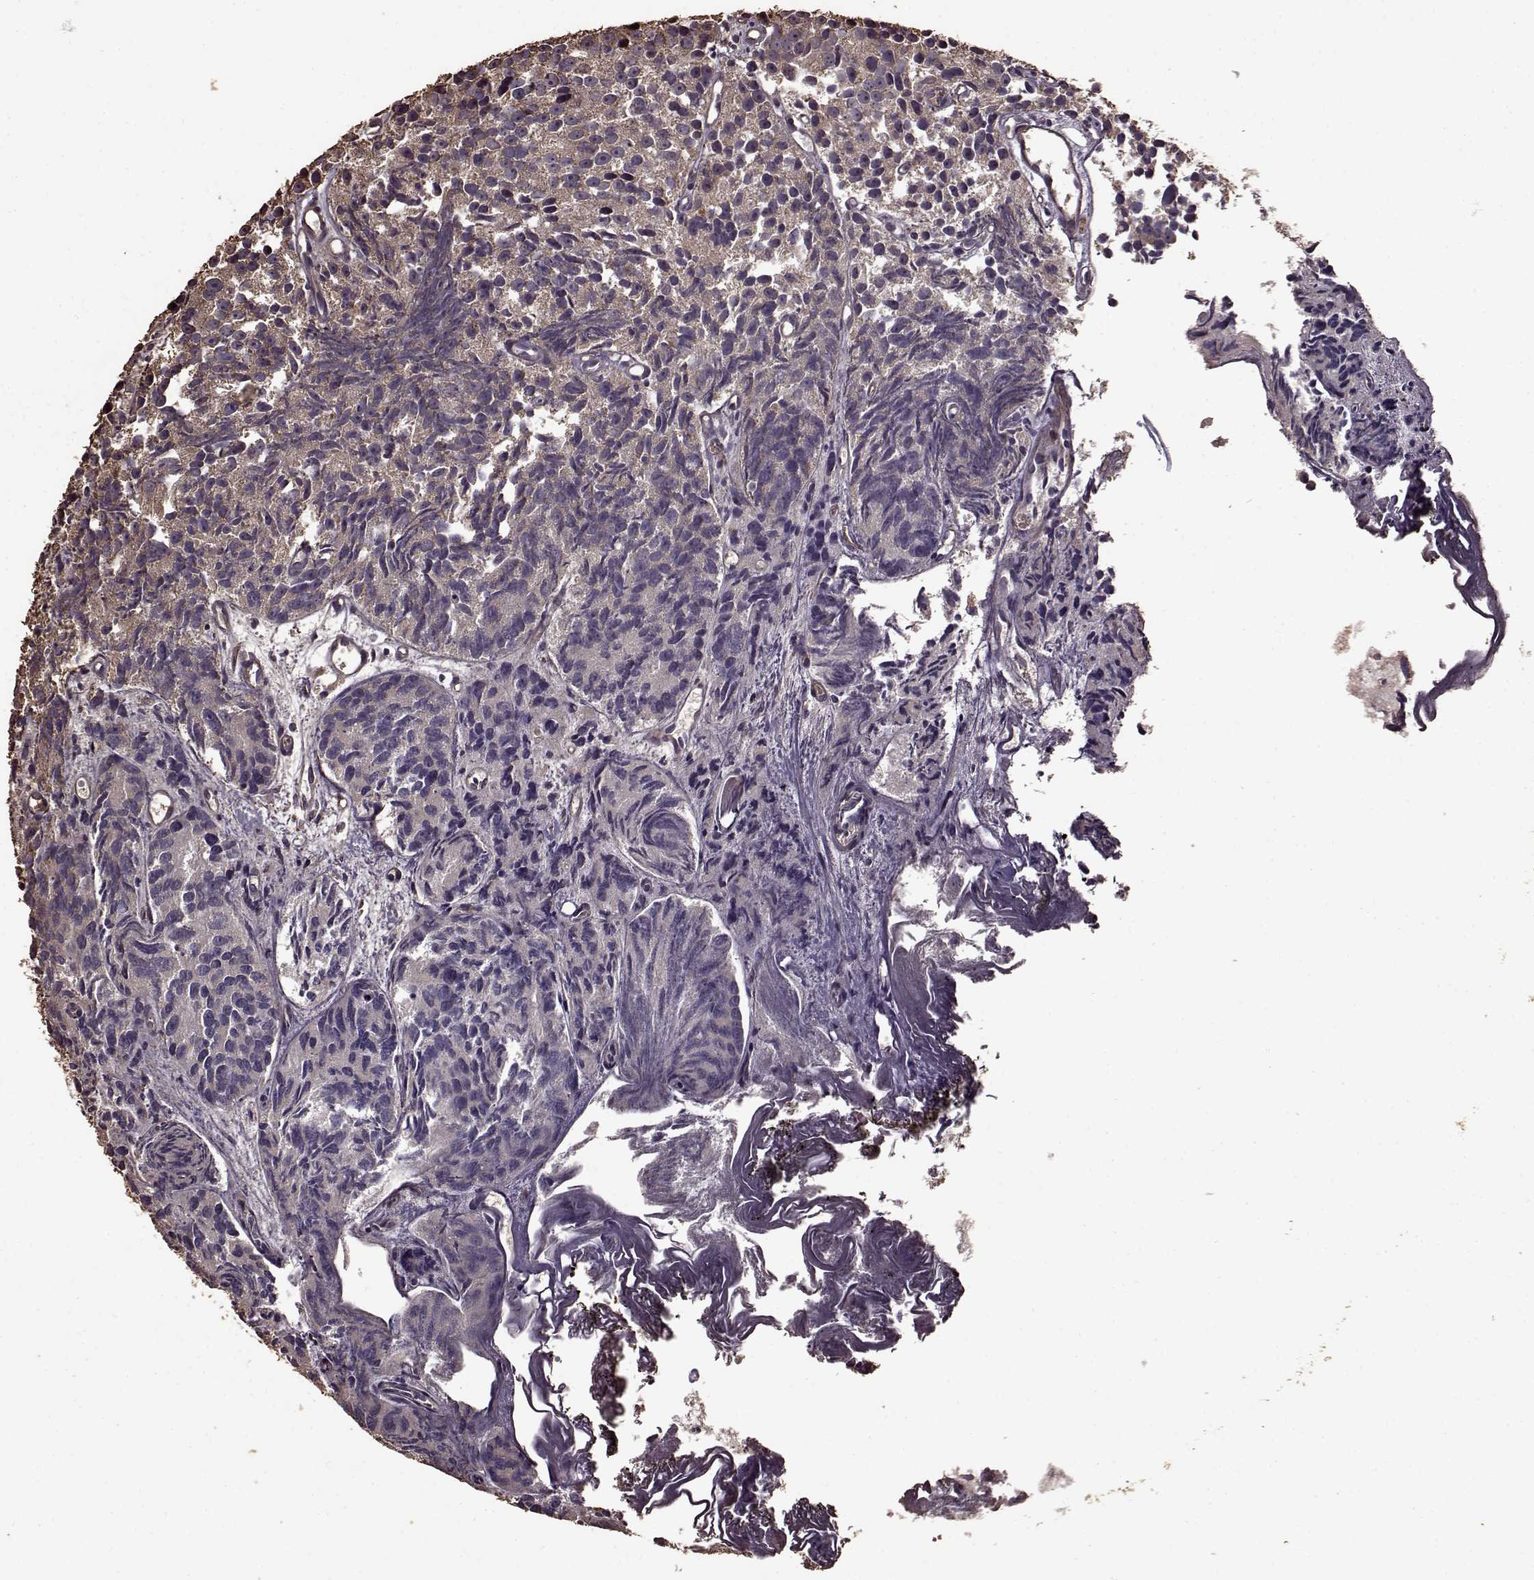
{"staining": {"intensity": "weak", "quantity": "<25%", "location": "cytoplasmic/membranous"}, "tissue": "prostate cancer", "cell_type": "Tumor cells", "image_type": "cancer", "snomed": [{"axis": "morphology", "description": "Adenocarcinoma, High grade"}, {"axis": "topography", "description": "Prostate"}], "caption": "DAB immunohistochemical staining of human prostate cancer reveals no significant expression in tumor cells.", "gene": "FBXW11", "patient": {"sex": "male", "age": 77}}